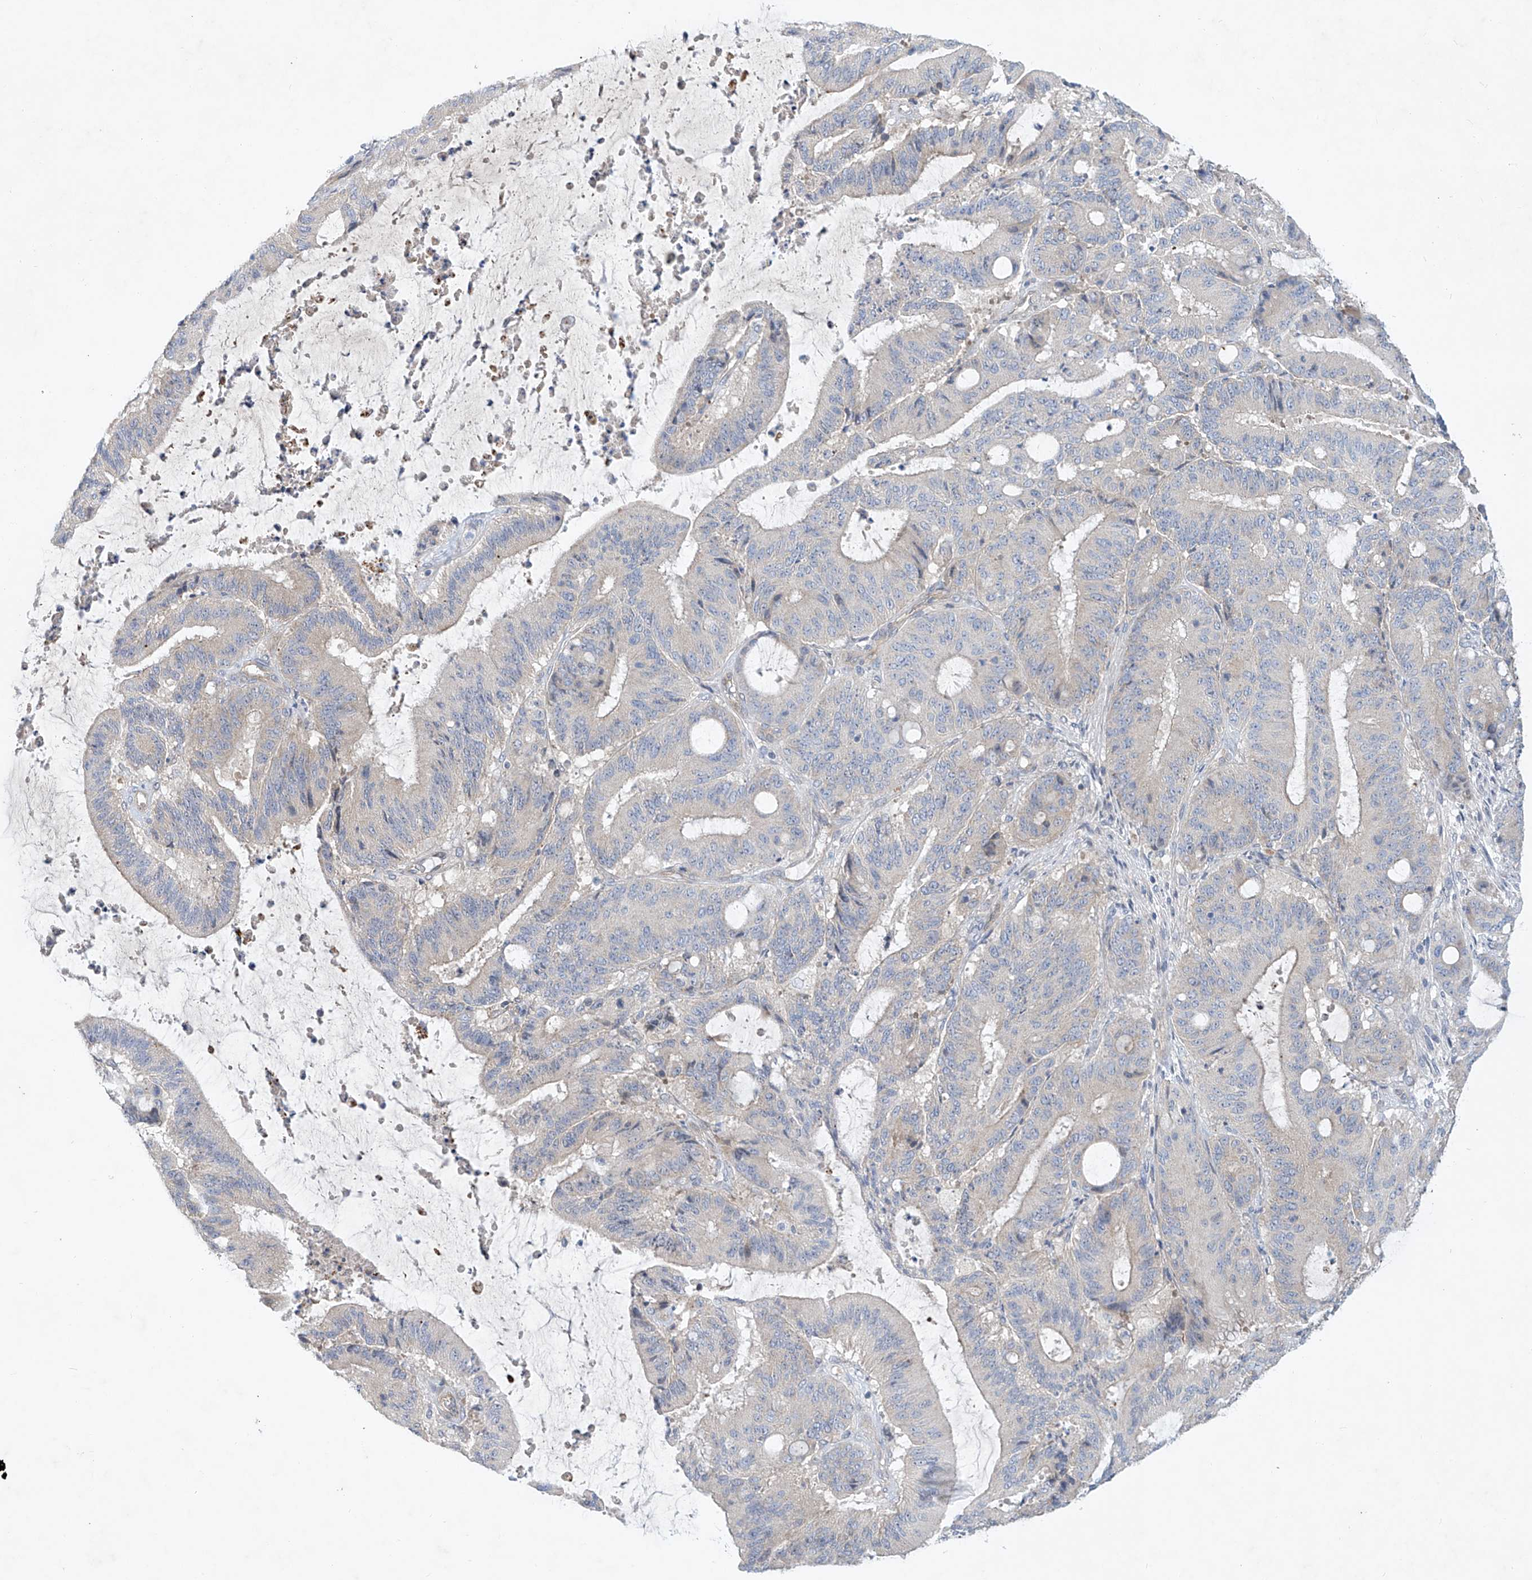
{"staining": {"intensity": "negative", "quantity": "none", "location": "none"}, "tissue": "liver cancer", "cell_type": "Tumor cells", "image_type": "cancer", "snomed": [{"axis": "morphology", "description": "Normal tissue, NOS"}, {"axis": "morphology", "description": "Cholangiocarcinoma"}, {"axis": "topography", "description": "Liver"}, {"axis": "topography", "description": "Peripheral nerve tissue"}], "caption": "Protein analysis of liver cancer demonstrates no significant staining in tumor cells. (Brightfield microscopy of DAB (3,3'-diaminobenzidine) IHC at high magnification).", "gene": "TJAP1", "patient": {"sex": "female", "age": 73}}